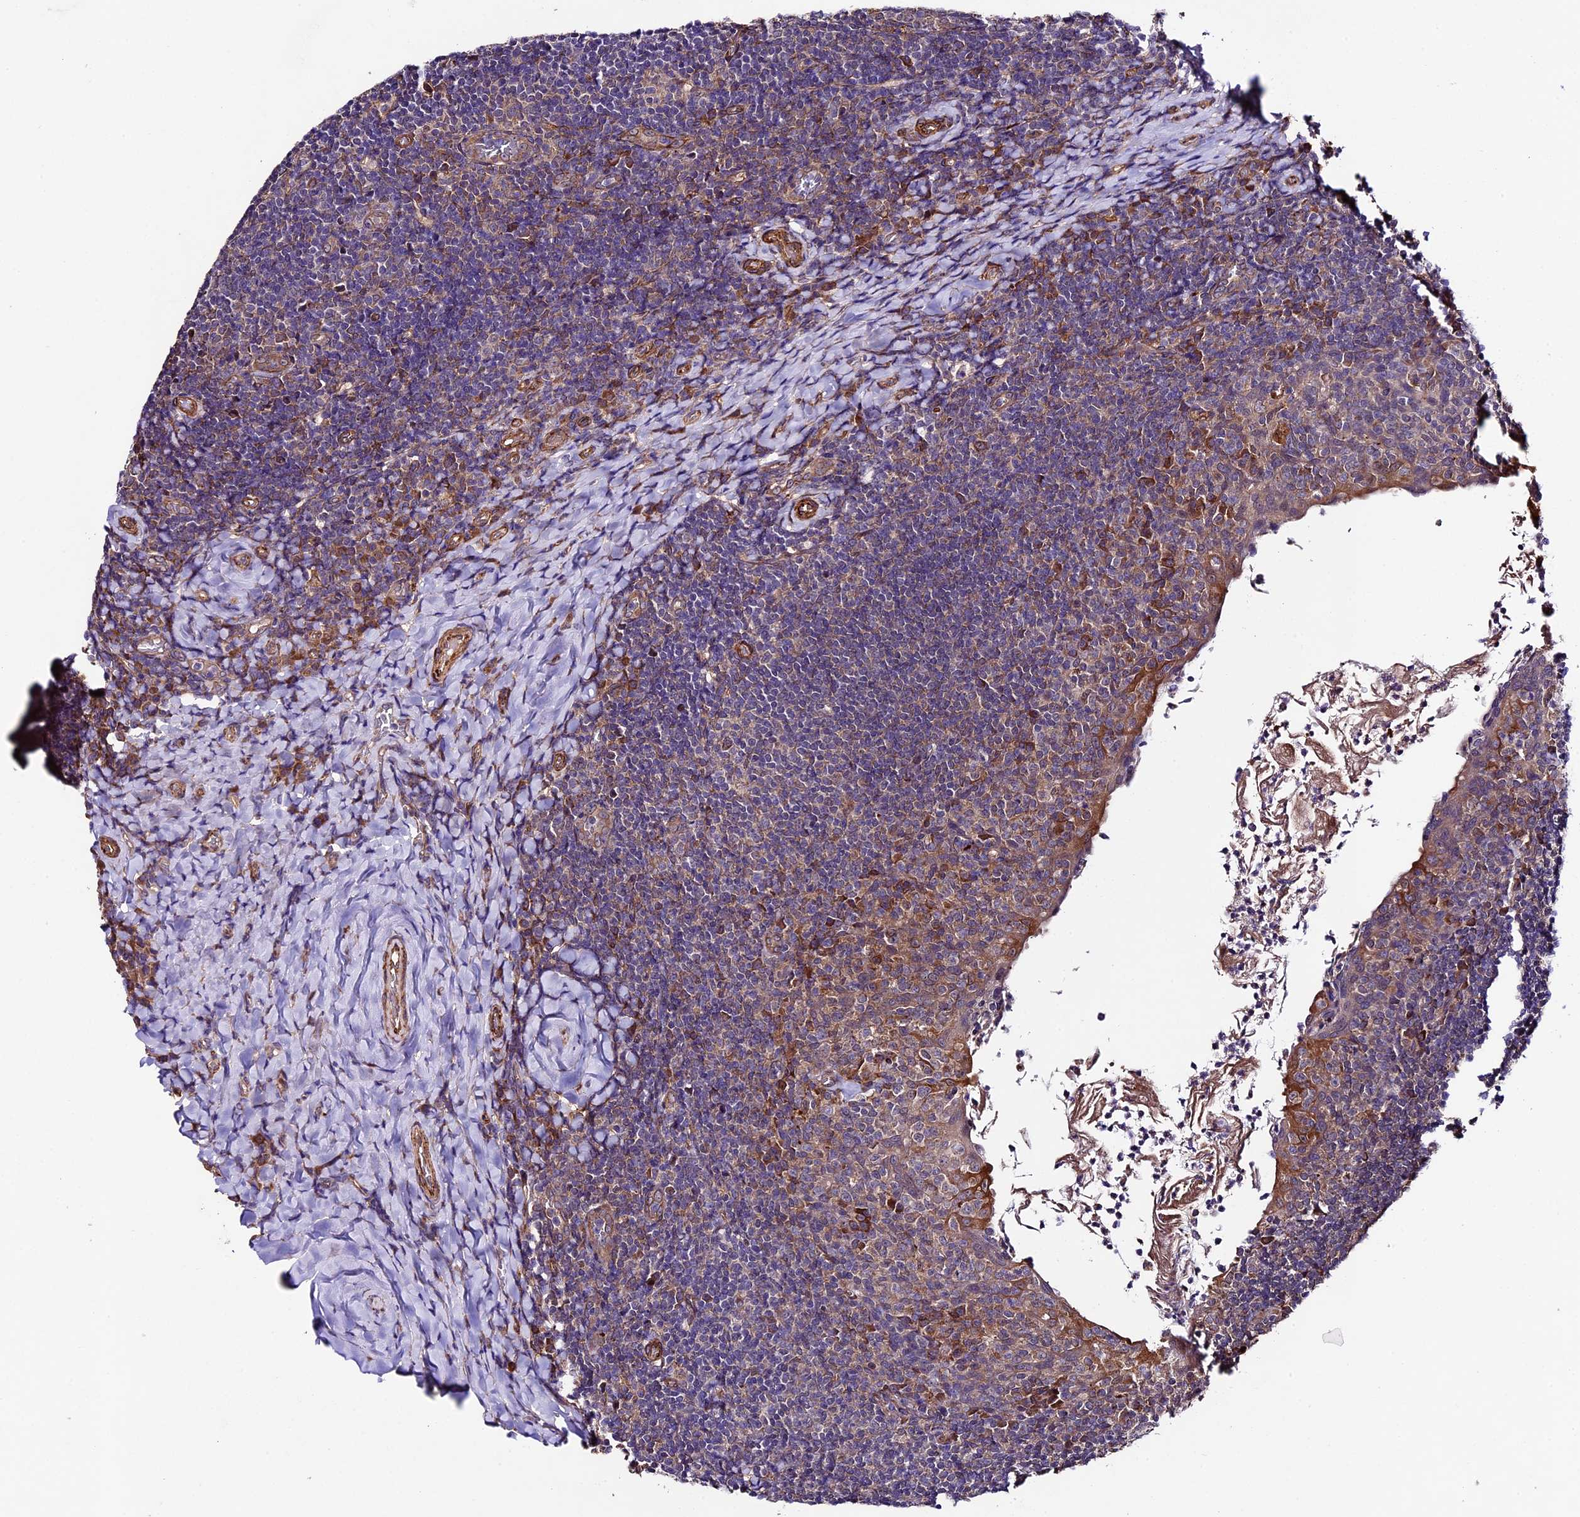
{"staining": {"intensity": "negative", "quantity": "none", "location": "none"}, "tissue": "tonsil", "cell_type": "Germinal center cells", "image_type": "normal", "snomed": [{"axis": "morphology", "description": "Normal tissue, NOS"}, {"axis": "topography", "description": "Tonsil"}], "caption": "High magnification brightfield microscopy of benign tonsil stained with DAB (brown) and counterstained with hematoxylin (blue): germinal center cells show no significant staining.", "gene": "LSM7", "patient": {"sex": "female", "age": 10}}